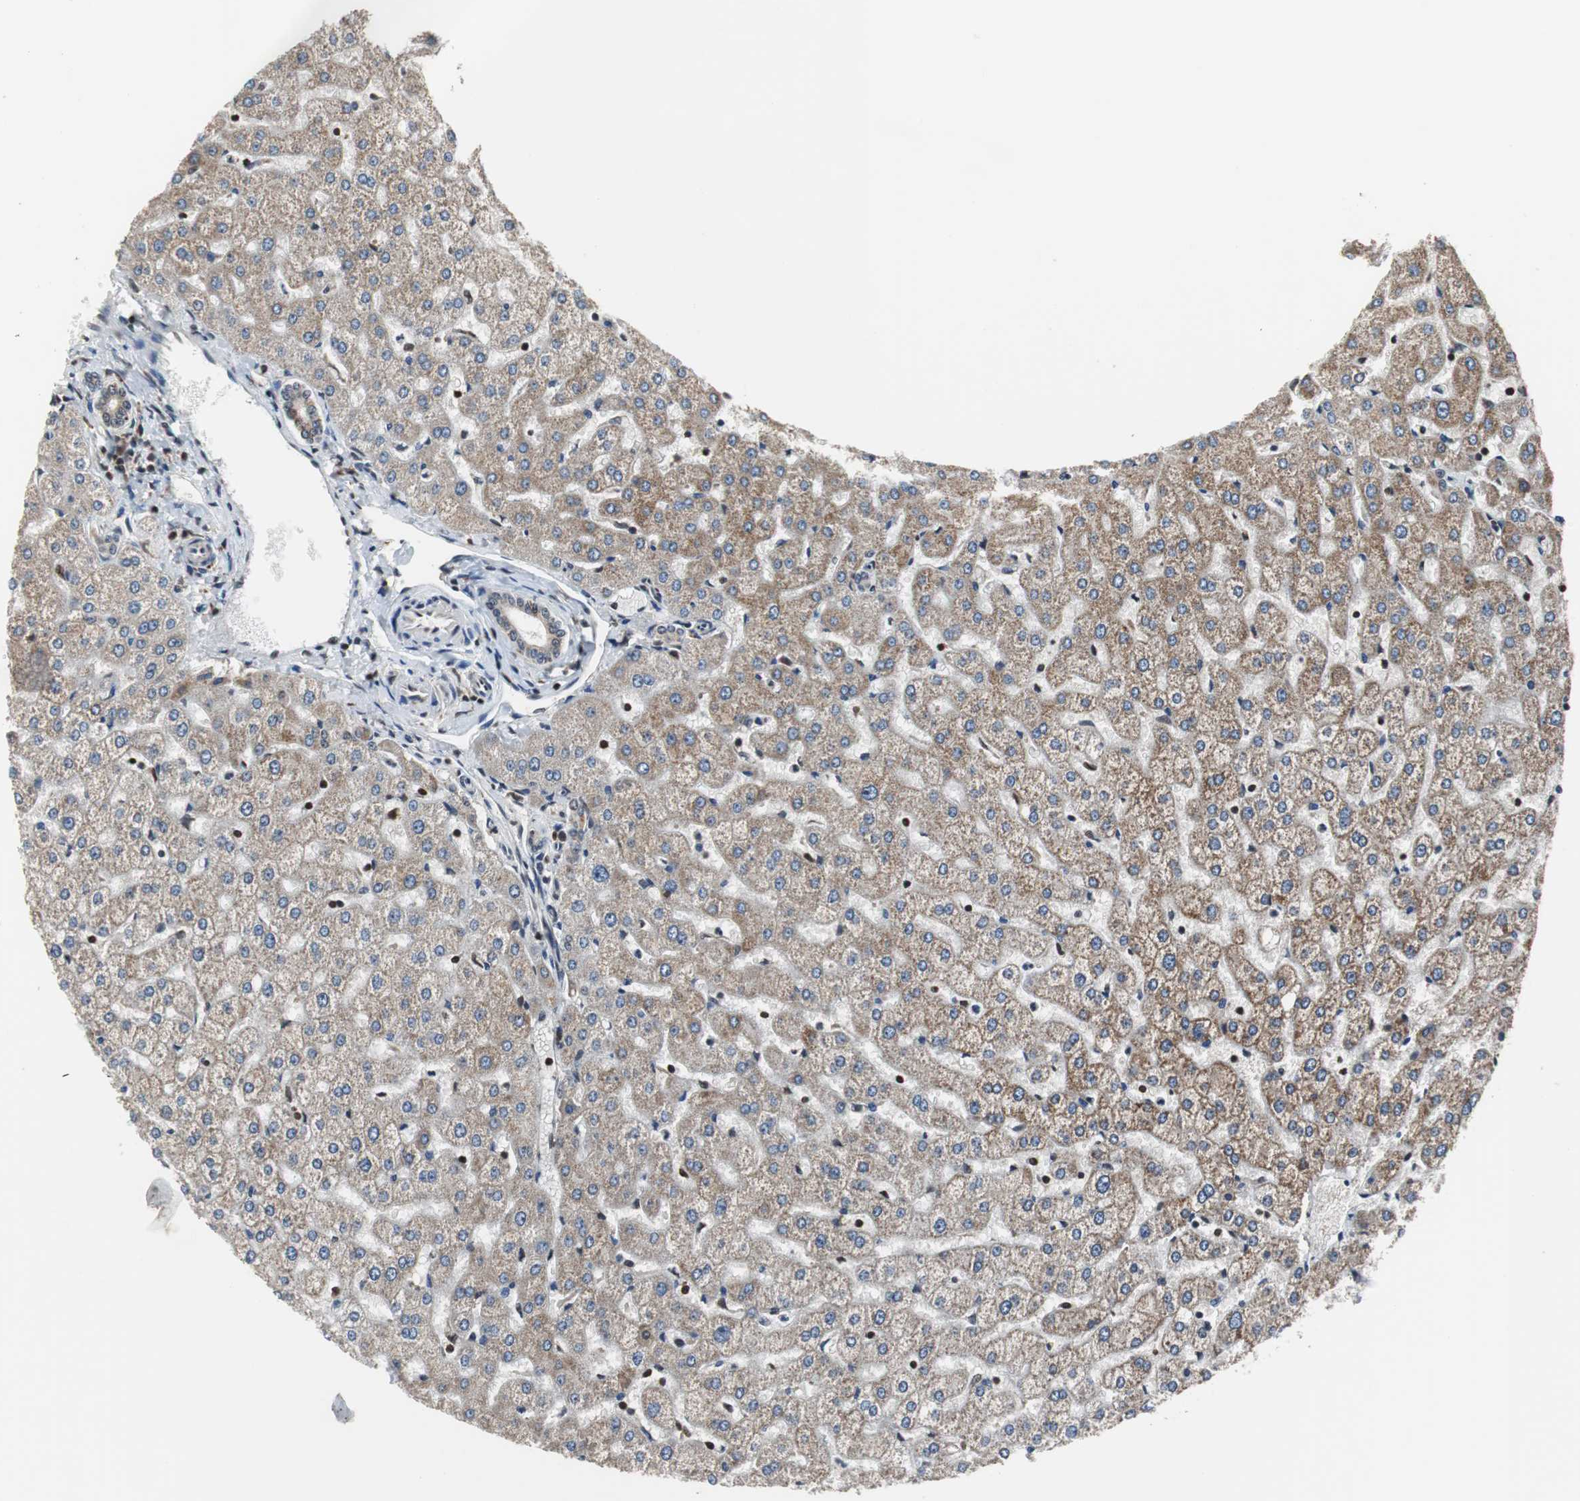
{"staining": {"intensity": "weak", "quantity": ">75%", "location": "cytoplasmic/membranous"}, "tissue": "liver", "cell_type": "Cholangiocytes", "image_type": "normal", "snomed": [{"axis": "morphology", "description": "Normal tissue, NOS"}, {"axis": "morphology", "description": "Fibrosis, NOS"}, {"axis": "topography", "description": "Liver"}], "caption": "Immunohistochemistry staining of normal liver, which reveals low levels of weak cytoplasmic/membranous expression in approximately >75% of cholangiocytes indicating weak cytoplasmic/membranous protein expression. The staining was performed using DAB (brown) for protein detection and nuclei were counterstained in hematoxylin (blue).", "gene": "REST", "patient": {"sex": "female", "age": 29}}